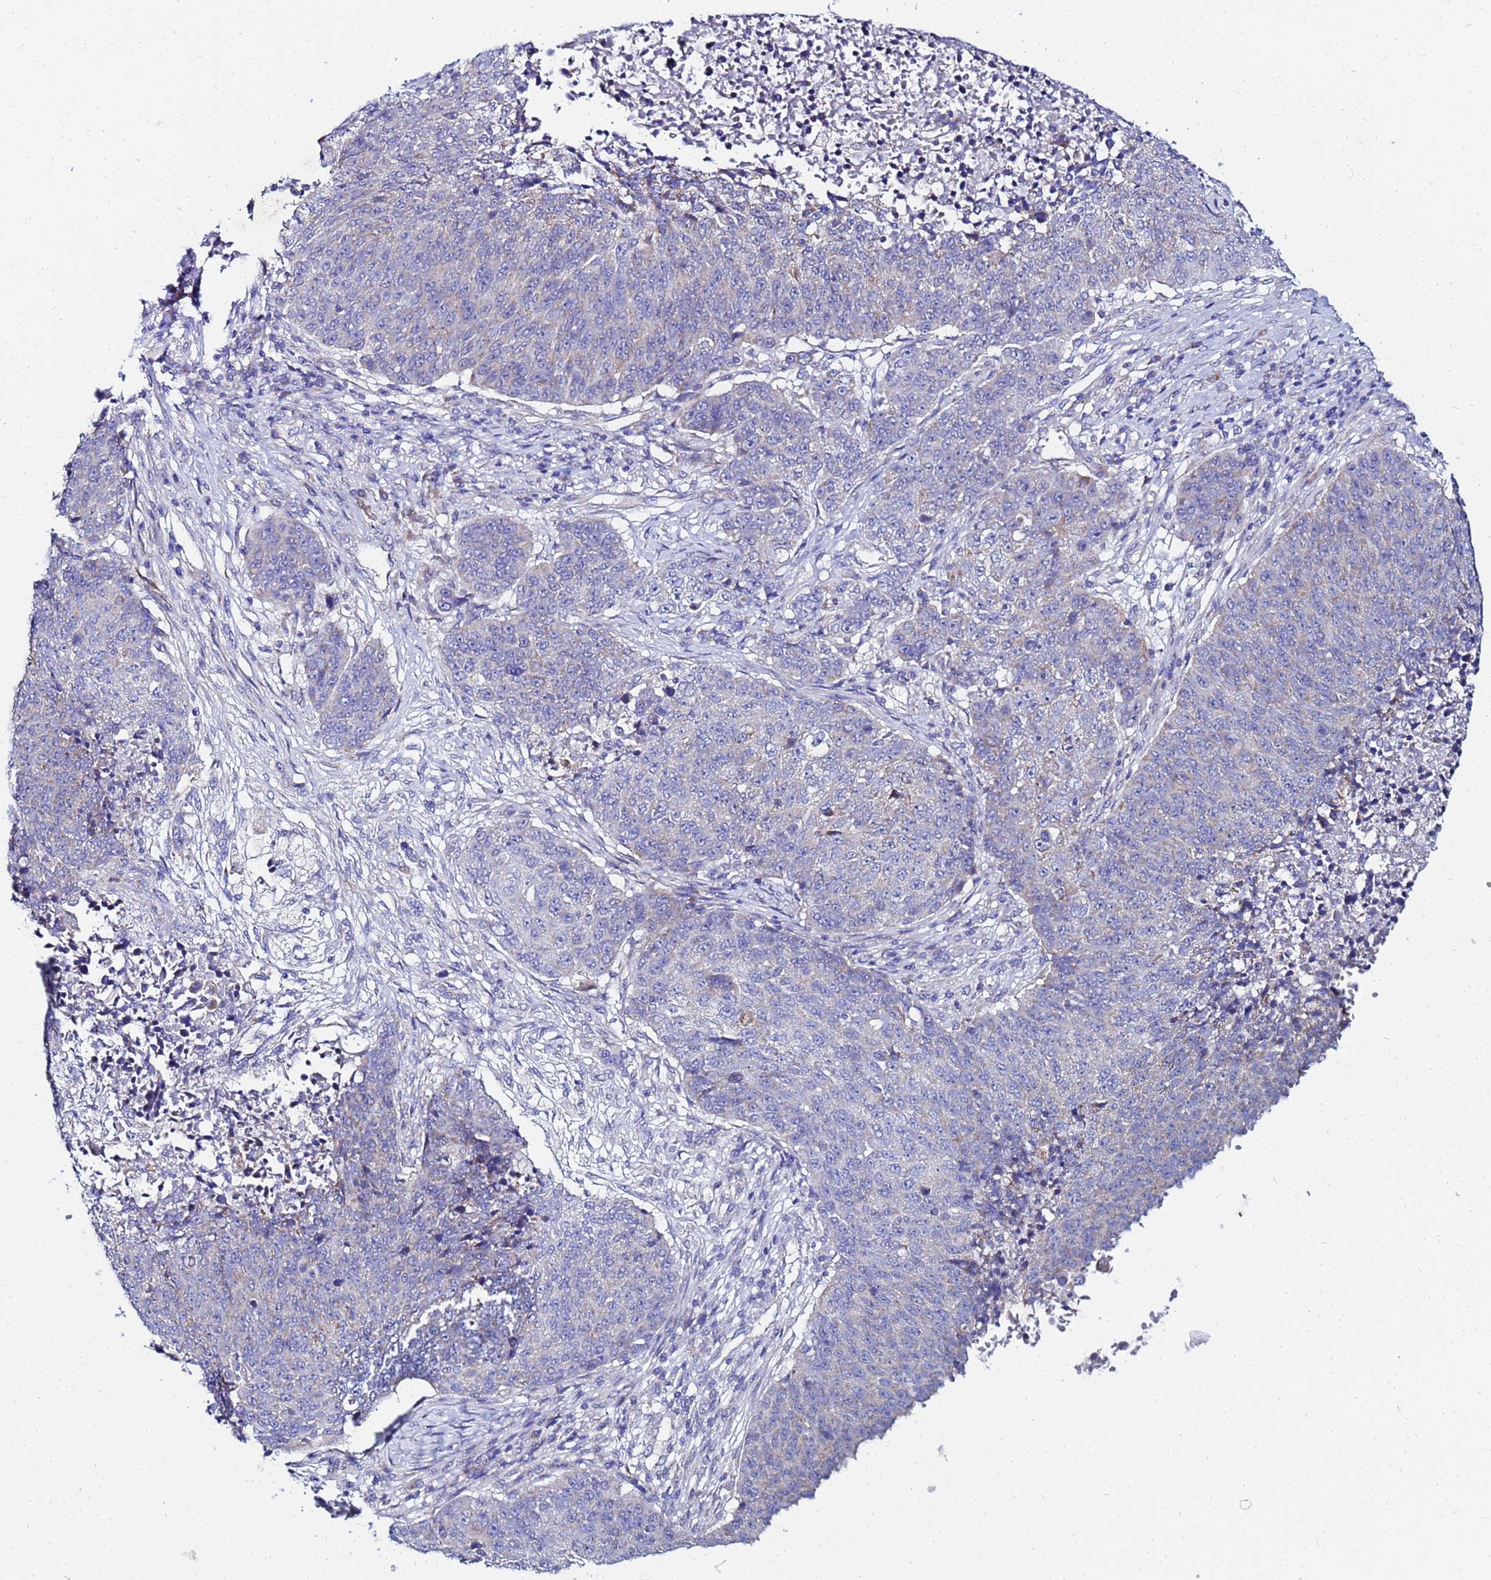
{"staining": {"intensity": "negative", "quantity": "none", "location": "none"}, "tissue": "lung cancer", "cell_type": "Tumor cells", "image_type": "cancer", "snomed": [{"axis": "morphology", "description": "Normal tissue, NOS"}, {"axis": "morphology", "description": "Squamous cell carcinoma, NOS"}, {"axis": "topography", "description": "Lymph node"}, {"axis": "topography", "description": "Lung"}], "caption": "Tumor cells are negative for brown protein staining in squamous cell carcinoma (lung).", "gene": "FAHD2A", "patient": {"sex": "male", "age": 66}}